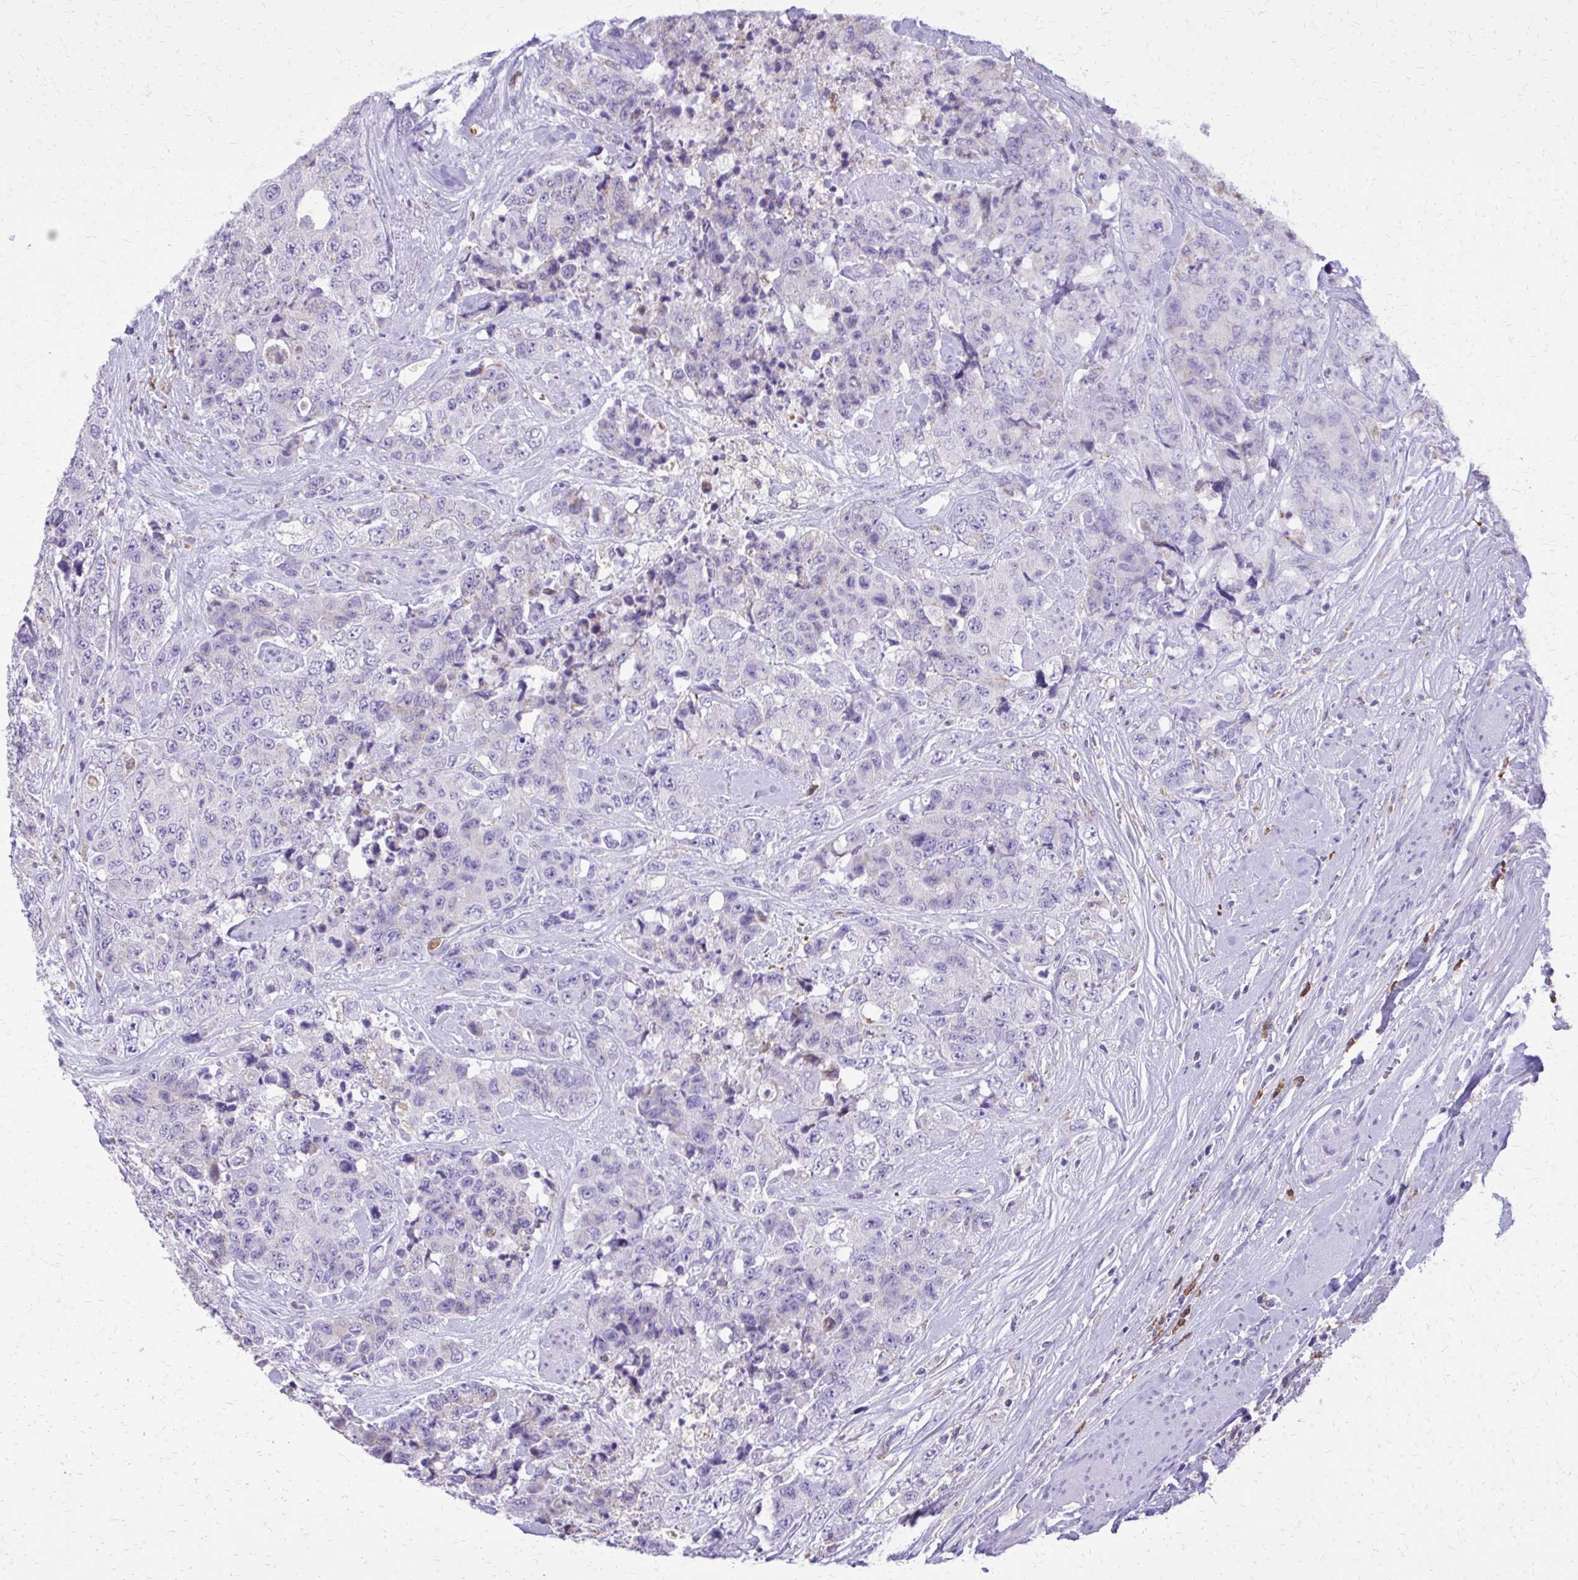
{"staining": {"intensity": "negative", "quantity": "none", "location": "none"}, "tissue": "urothelial cancer", "cell_type": "Tumor cells", "image_type": "cancer", "snomed": [{"axis": "morphology", "description": "Urothelial carcinoma, High grade"}, {"axis": "topography", "description": "Urinary bladder"}], "caption": "High power microscopy micrograph of an immunohistochemistry (IHC) histopathology image of urothelial cancer, revealing no significant staining in tumor cells. Brightfield microscopy of IHC stained with DAB (3,3'-diaminobenzidine) (brown) and hematoxylin (blue), captured at high magnification.", "gene": "CAT", "patient": {"sex": "female", "age": 78}}